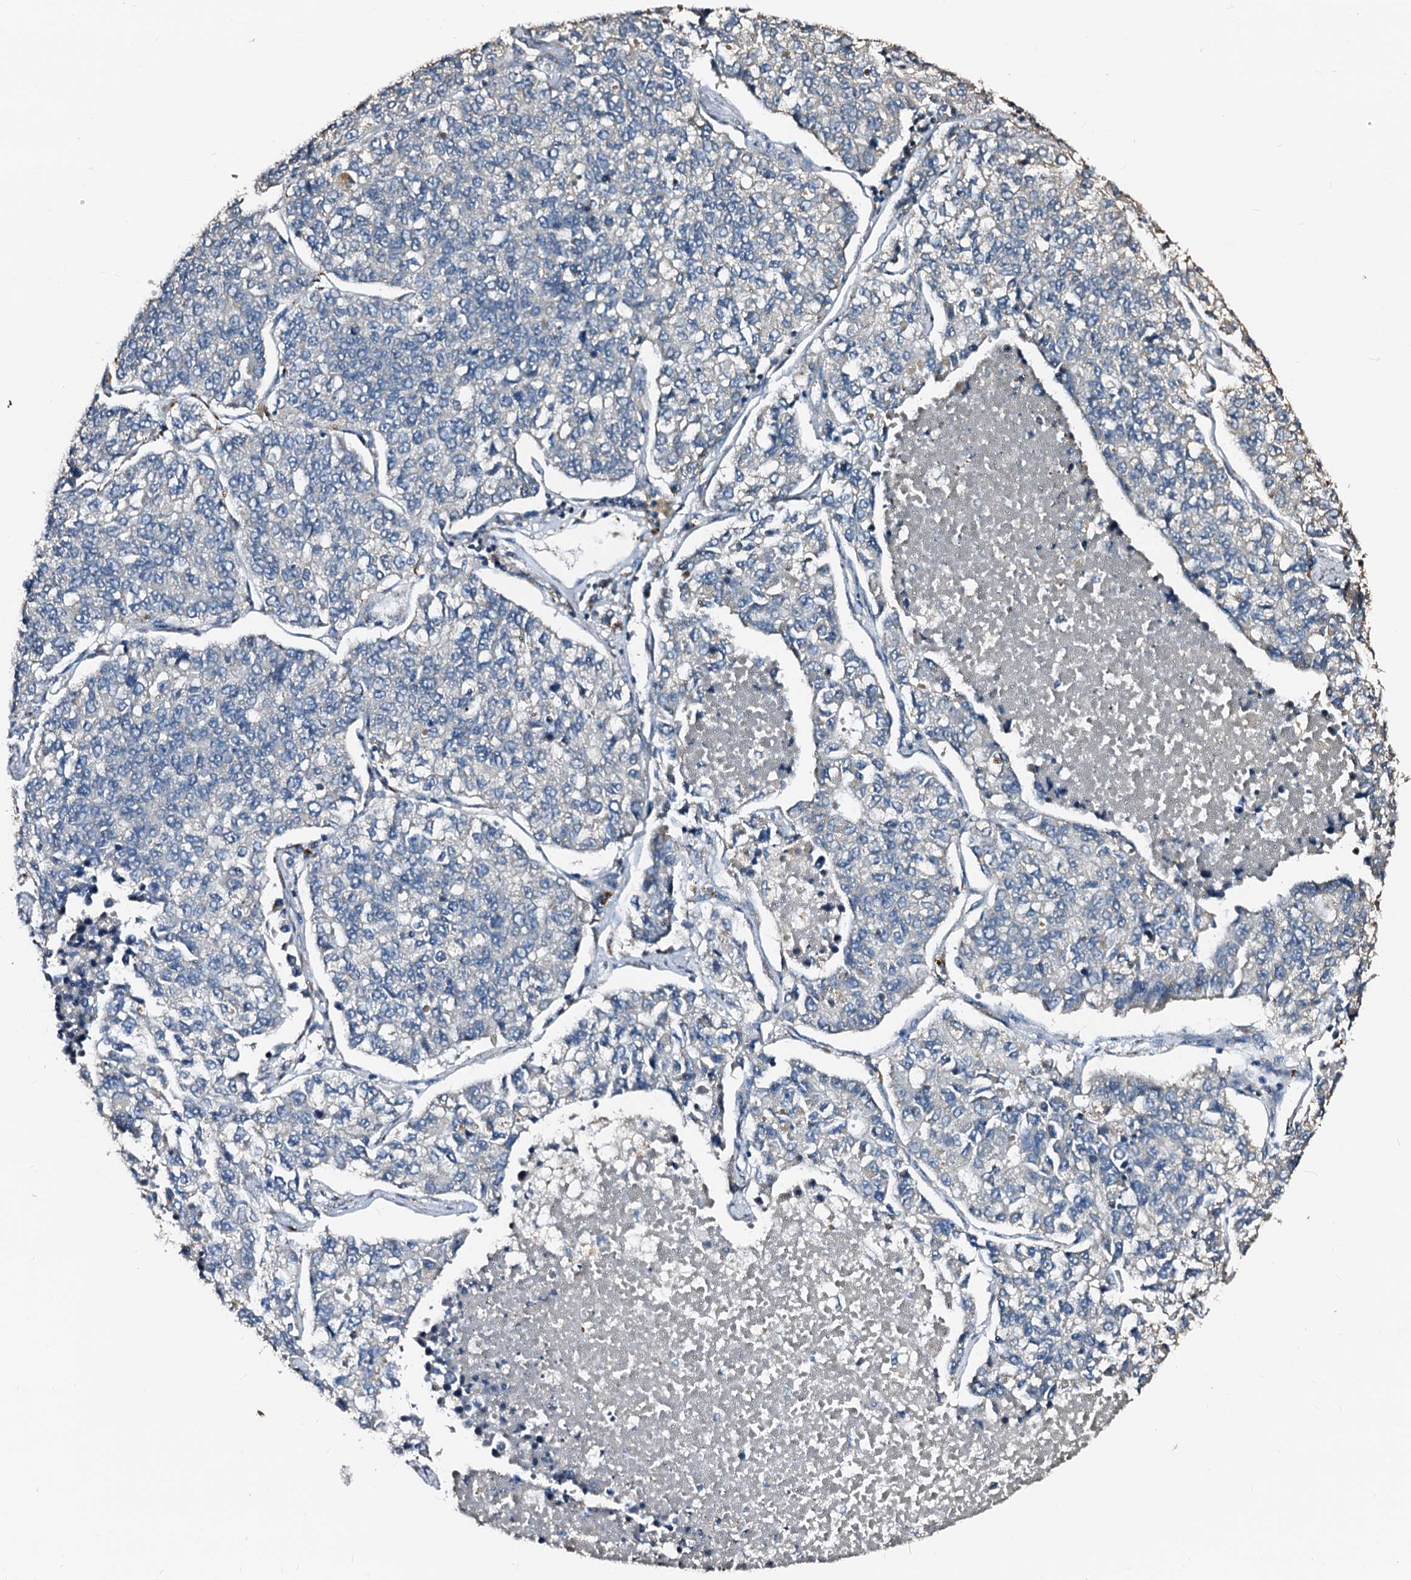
{"staining": {"intensity": "negative", "quantity": "none", "location": "none"}, "tissue": "lung cancer", "cell_type": "Tumor cells", "image_type": "cancer", "snomed": [{"axis": "morphology", "description": "Adenocarcinoma, NOS"}, {"axis": "topography", "description": "Lung"}], "caption": "This is an IHC micrograph of lung cancer. There is no staining in tumor cells.", "gene": "MAOB", "patient": {"sex": "male", "age": 49}}